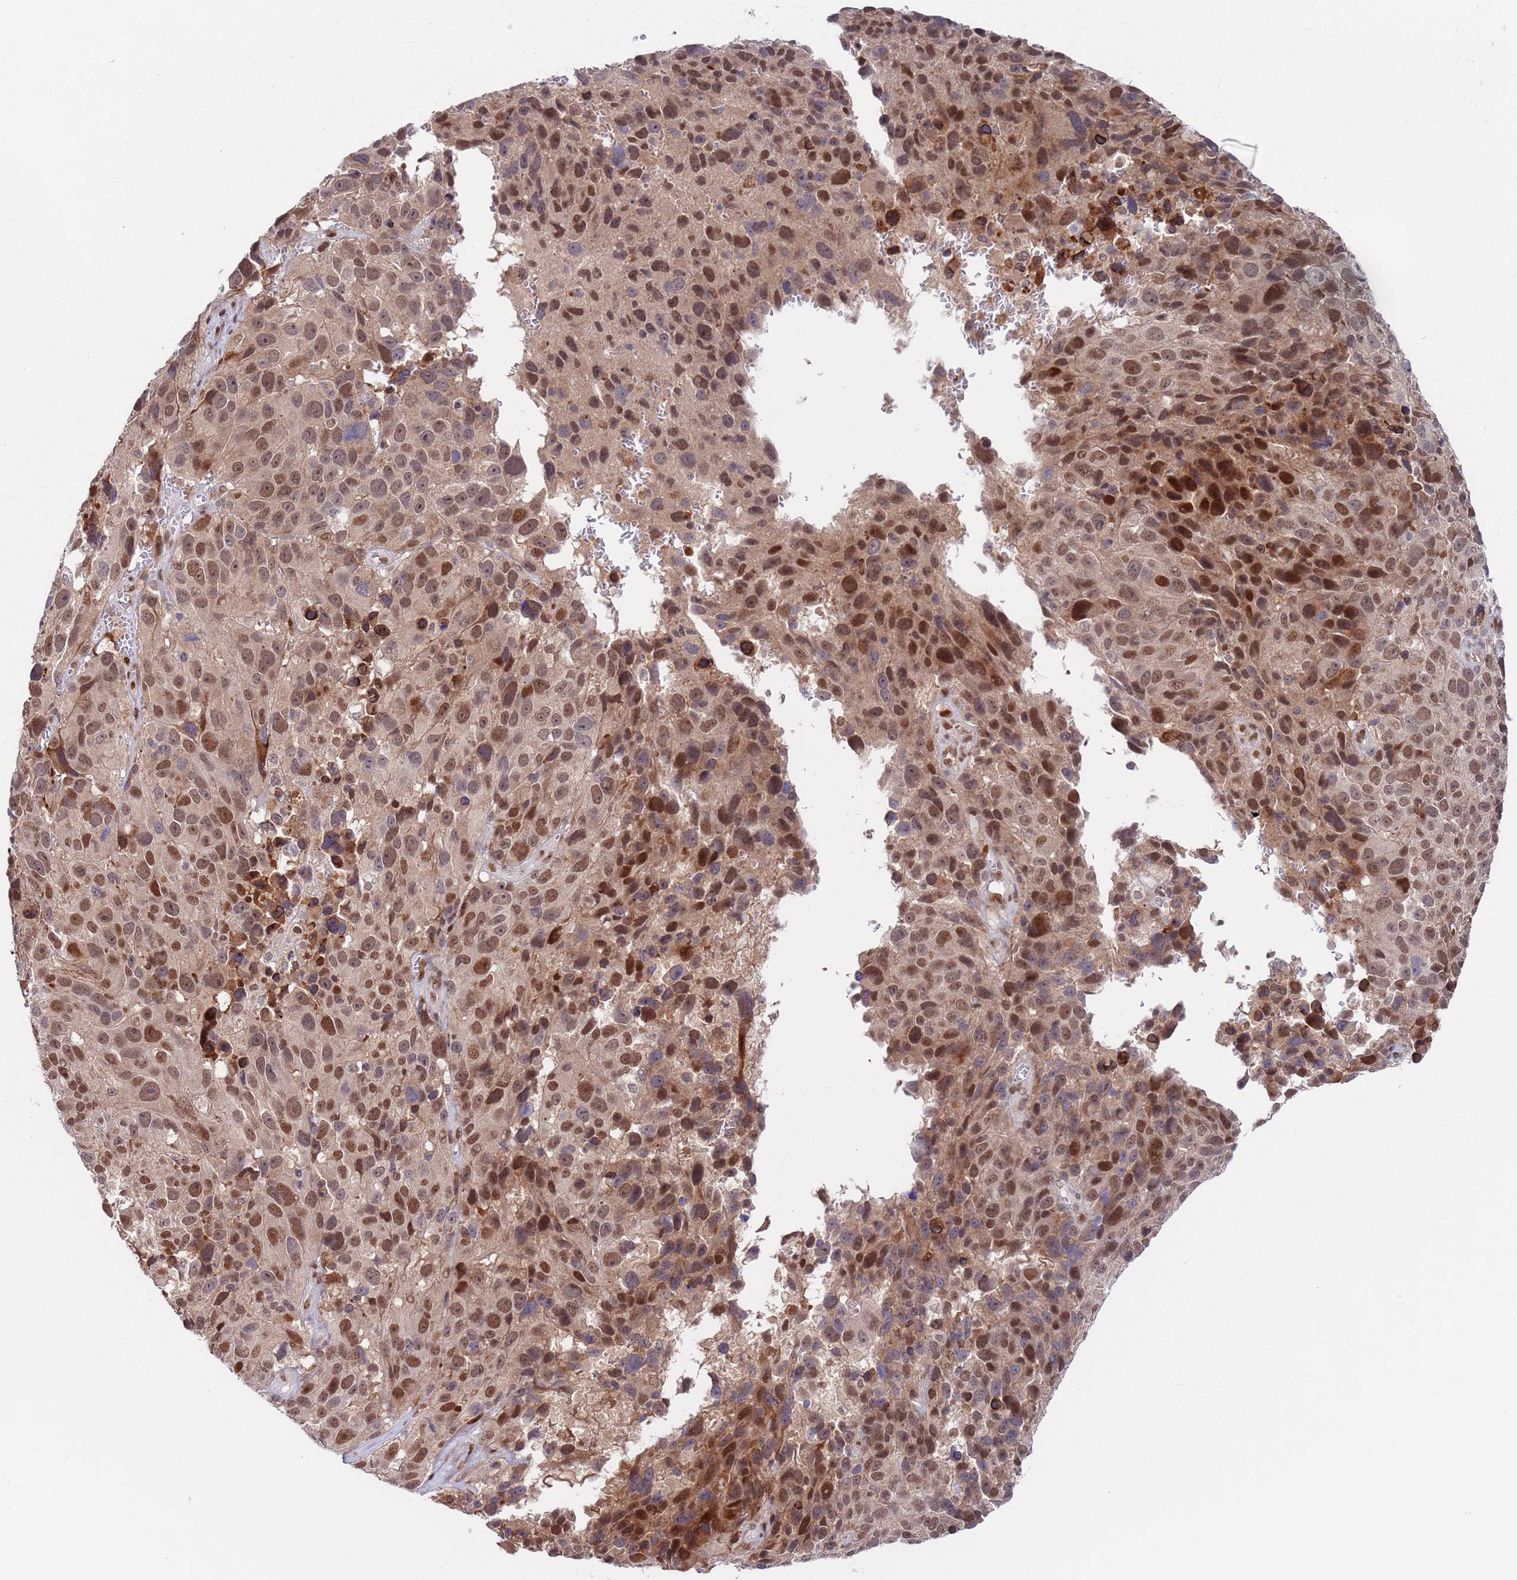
{"staining": {"intensity": "moderate", "quantity": ">75%", "location": "nuclear"}, "tissue": "melanoma", "cell_type": "Tumor cells", "image_type": "cancer", "snomed": [{"axis": "morphology", "description": "Malignant melanoma, NOS"}, {"axis": "topography", "description": "Skin"}], "caption": "DAB immunohistochemical staining of malignant melanoma displays moderate nuclear protein expression in about >75% of tumor cells.", "gene": "FBXO27", "patient": {"sex": "male", "age": 84}}